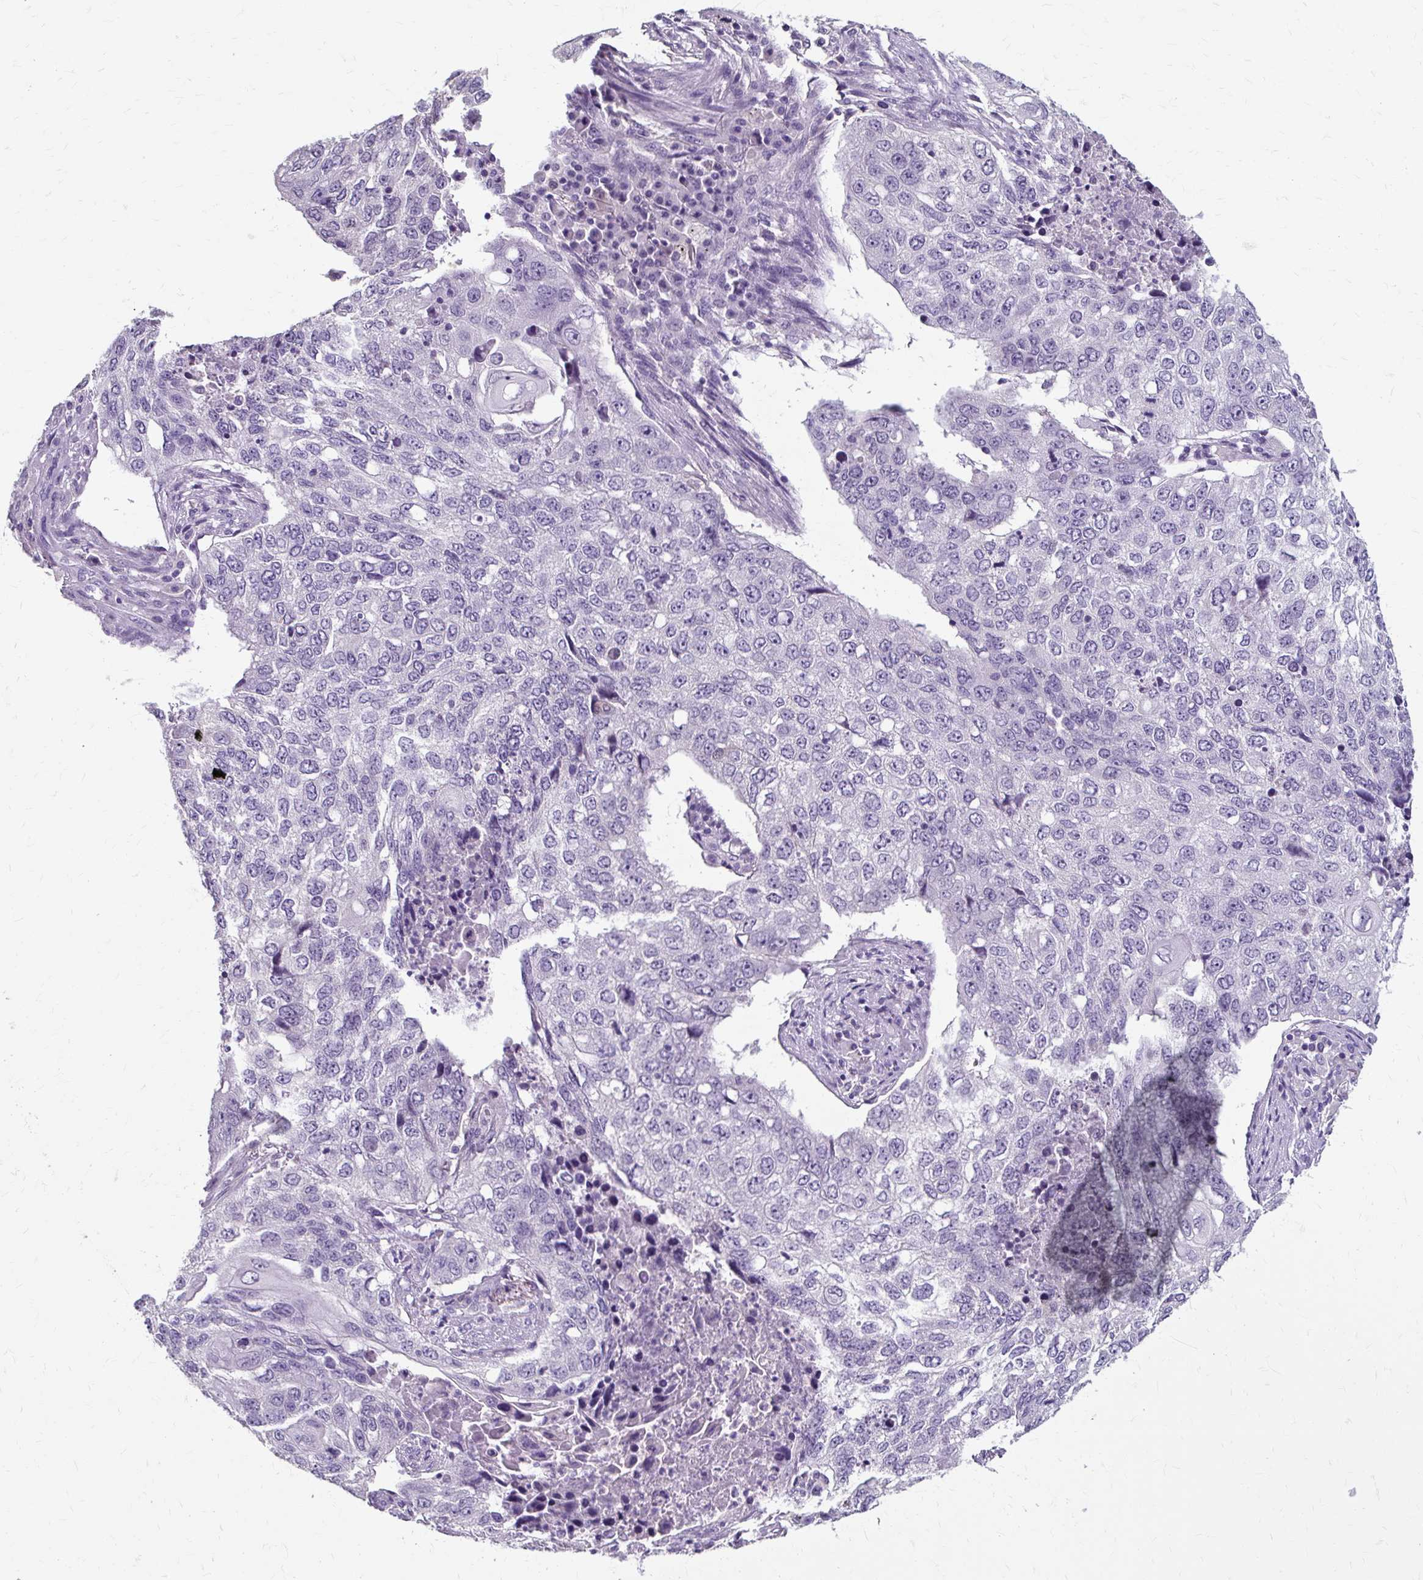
{"staining": {"intensity": "negative", "quantity": "none", "location": "none"}, "tissue": "lung cancer", "cell_type": "Tumor cells", "image_type": "cancer", "snomed": [{"axis": "morphology", "description": "Squamous cell carcinoma, NOS"}, {"axis": "topography", "description": "Lung"}], "caption": "This is a micrograph of immunohistochemistry staining of lung cancer (squamous cell carcinoma), which shows no expression in tumor cells. (DAB (3,3'-diaminobenzidine) IHC visualized using brightfield microscopy, high magnification).", "gene": "KLHL24", "patient": {"sex": "female", "age": 63}}